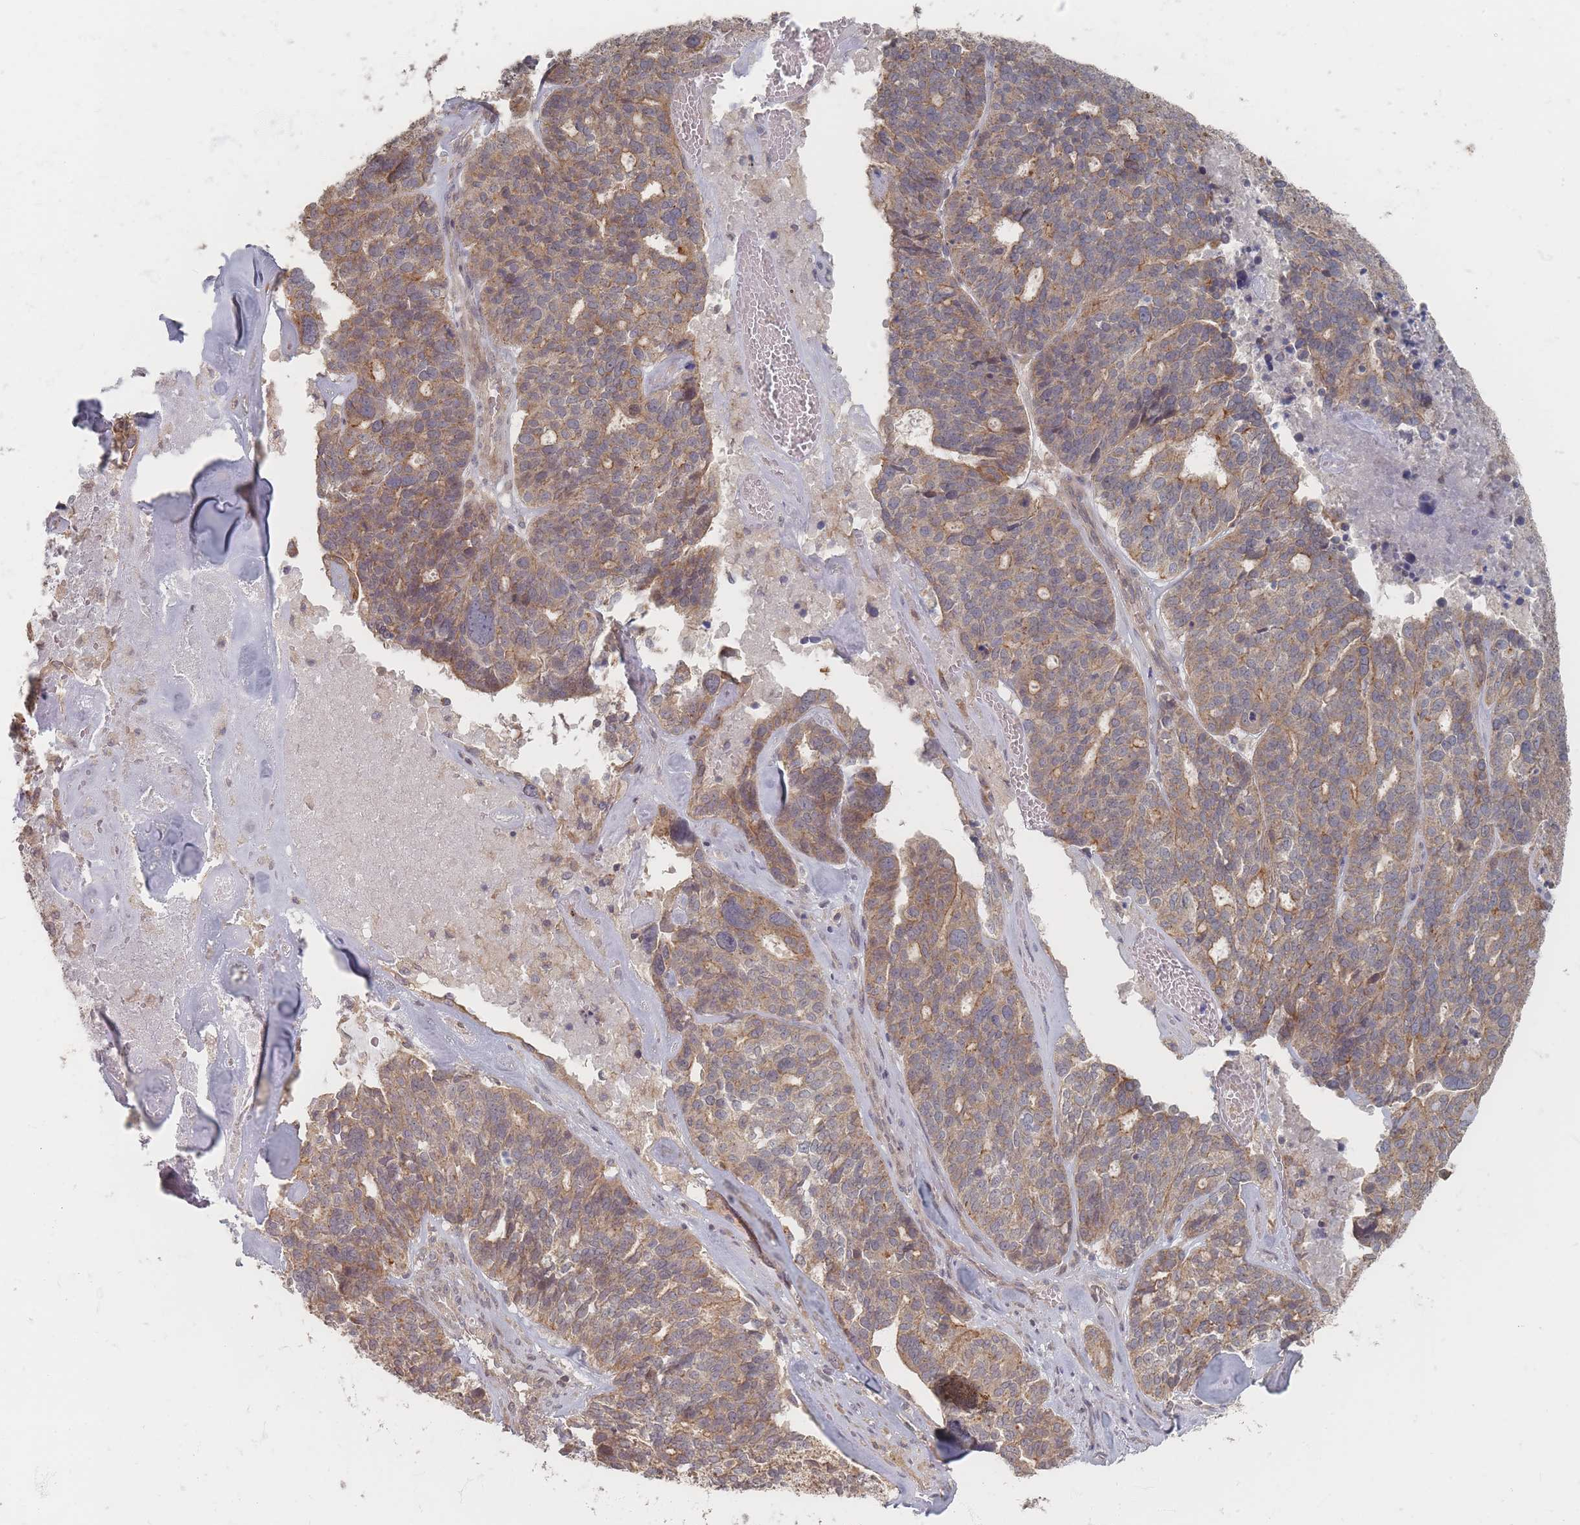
{"staining": {"intensity": "moderate", "quantity": ">75%", "location": "cytoplasmic/membranous"}, "tissue": "ovarian cancer", "cell_type": "Tumor cells", "image_type": "cancer", "snomed": [{"axis": "morphology", "description": "Cystadenocarcinoma, serous, NOS"}, {"axis": "topography", "description": "Ovary"}], "caption": "Ovarian cancer stained for a protein (brown) shows moderate cytoplasmic/membranous positive positivity in approximately >75% of tumor cells.", "gene": "GLE1", "patient": {"sex": "female", "age": 59}}